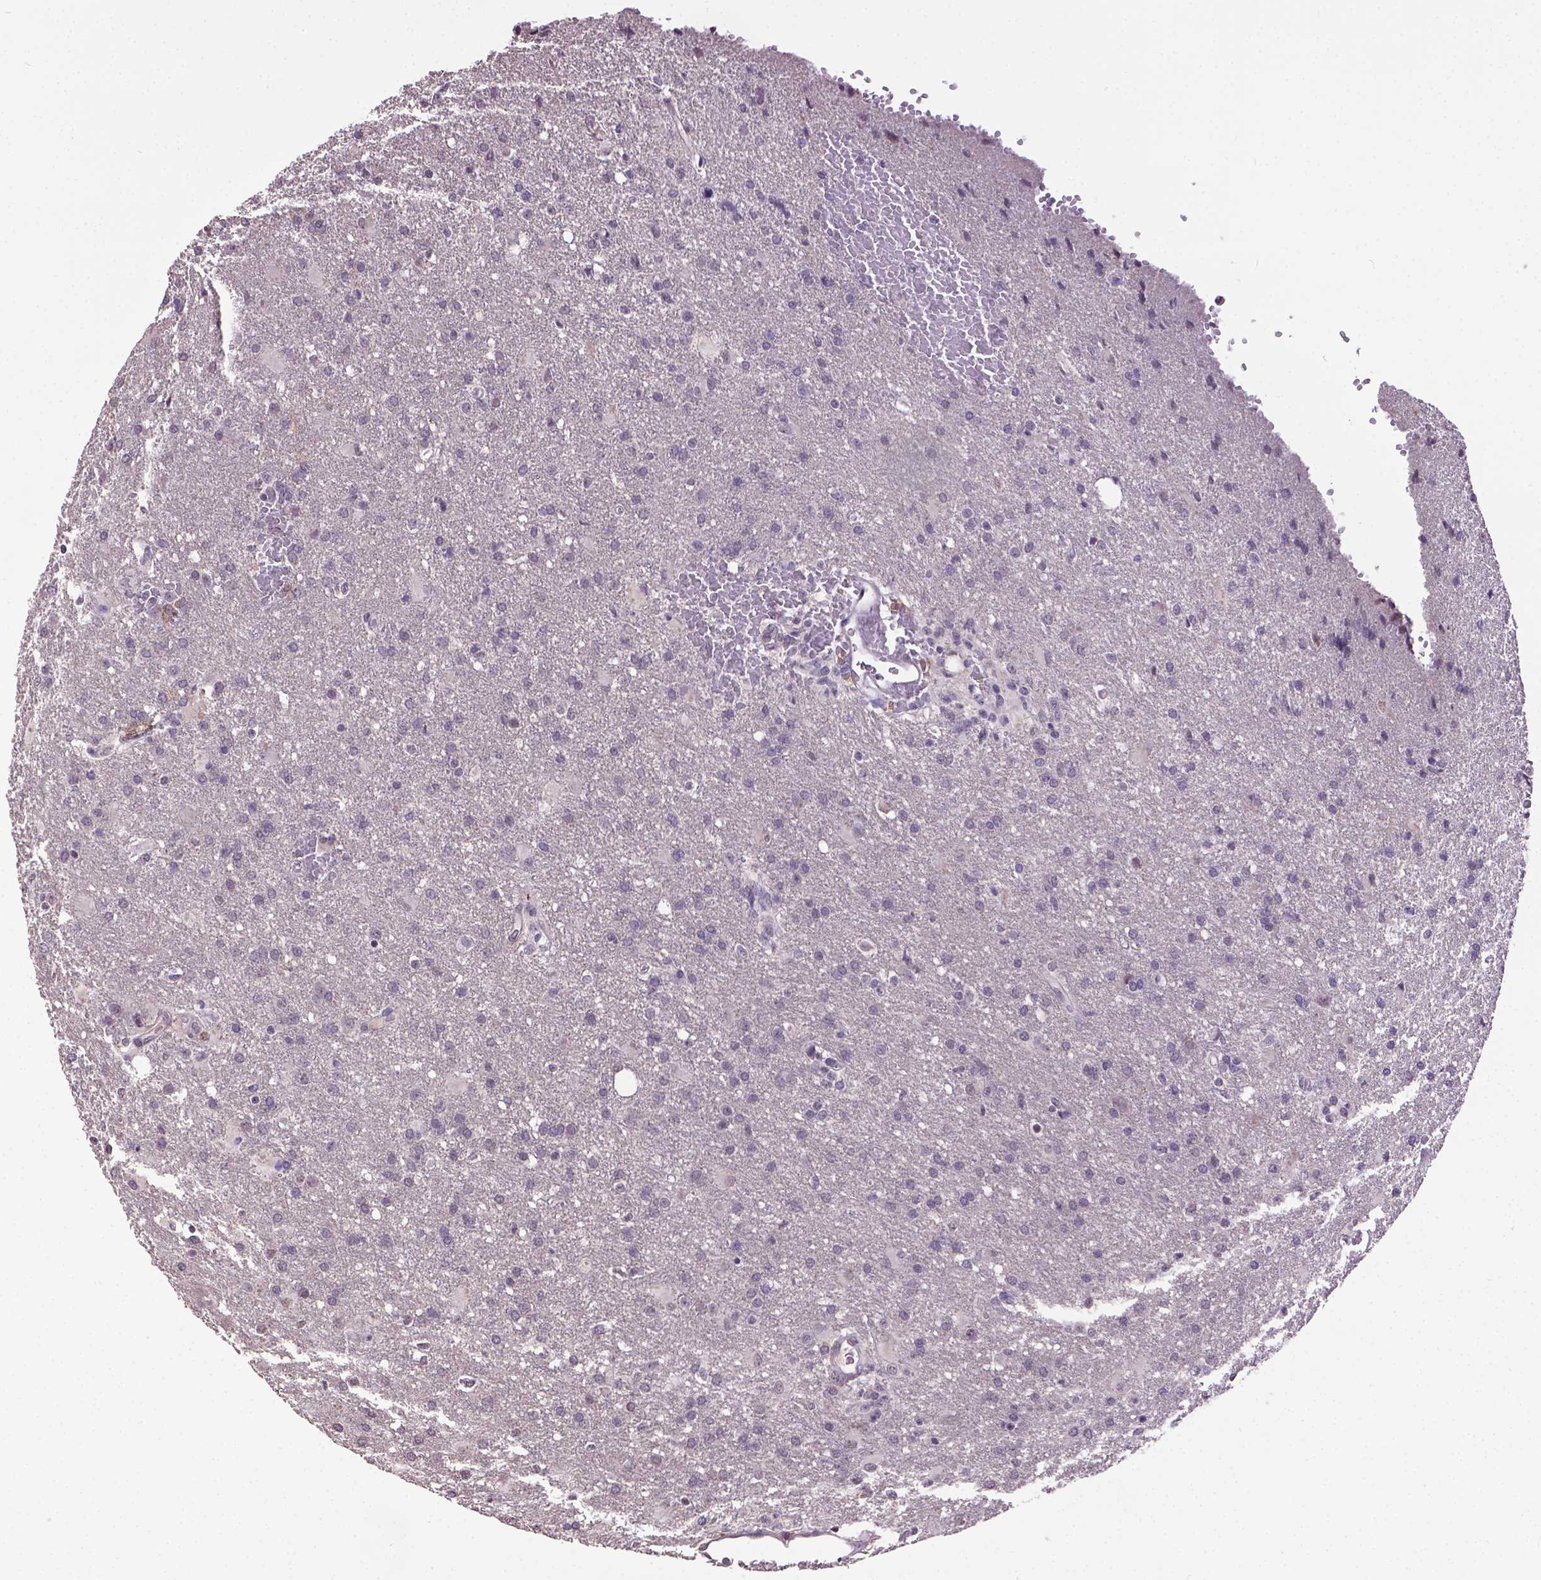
{"staining": {"intensity": "negative", "quantity": "none", "location": "none"}, "tissue": "glioma", "cell_type": "Tumor cells", "image_type": "cancer", "snomed": [{"axis": "morphology", "description": "Glioma, malignant, High grade"}, {"axis": "topography", "description": "Brain"}], "caption": "Protein analysis of glioma reveals no significant staining in tumor cells.", "gene": "CPM", "patient": {"sex": "male", "age": 68}}